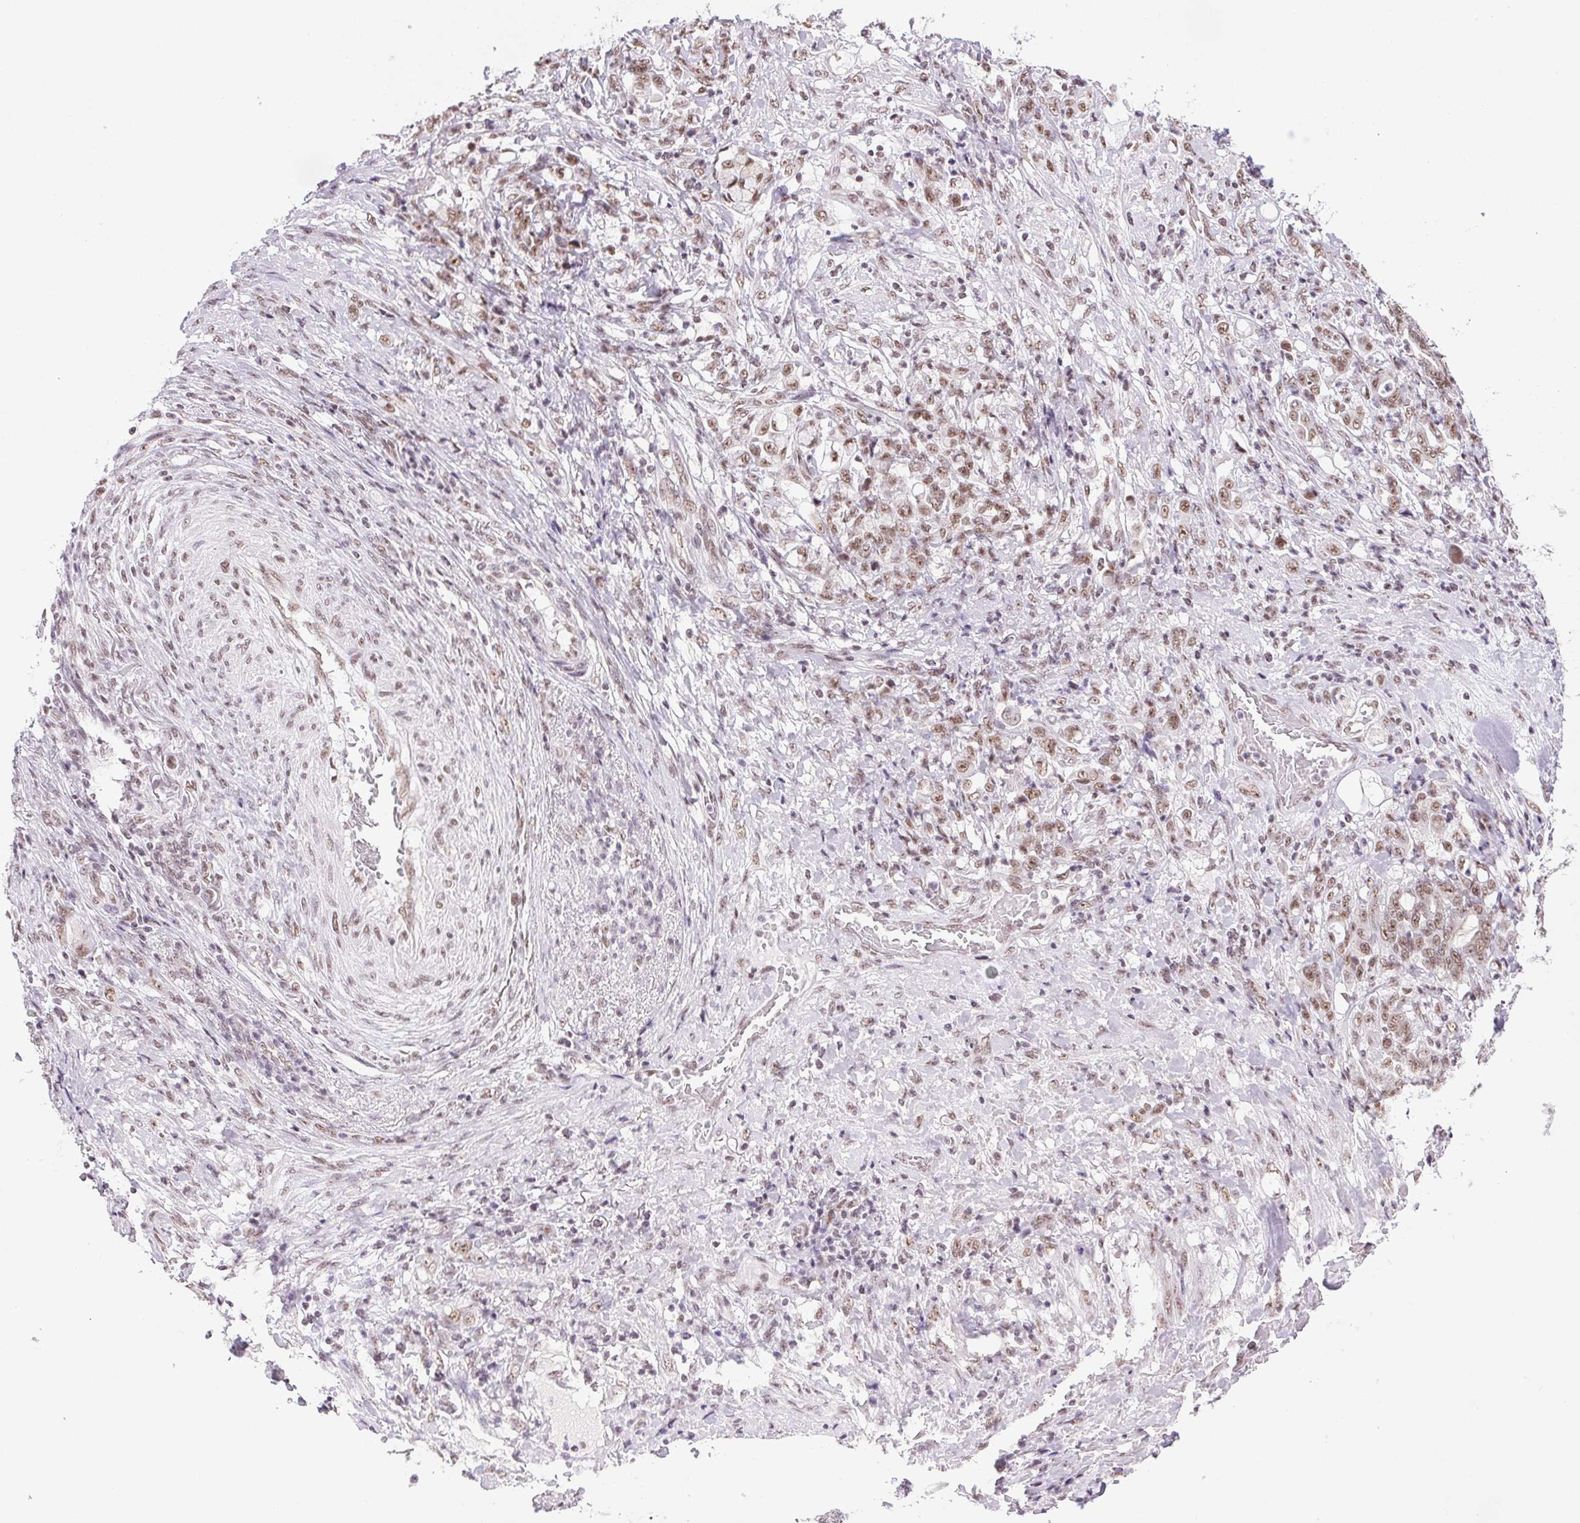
{"staining": {"intensity": "weak", "quantity": ">75%", "location": "nuclear"}, "tissue": "stomach cancer", "cell_type": "Tumor cells", "image_type": "cancer", "snomed": [{"axis": "morphology", "description": "Adenocarcinoma, NOS"}, {"axis": "topography", "description": "Stomach"}], "caption": "Immunohistochemical staining of human adenocarcinoma (stomach) exhibits low levels of weak nuclear expression in about >75% of tumor cells.", "gene": "IK", "patient": {"sex": "female", "age": 79}}